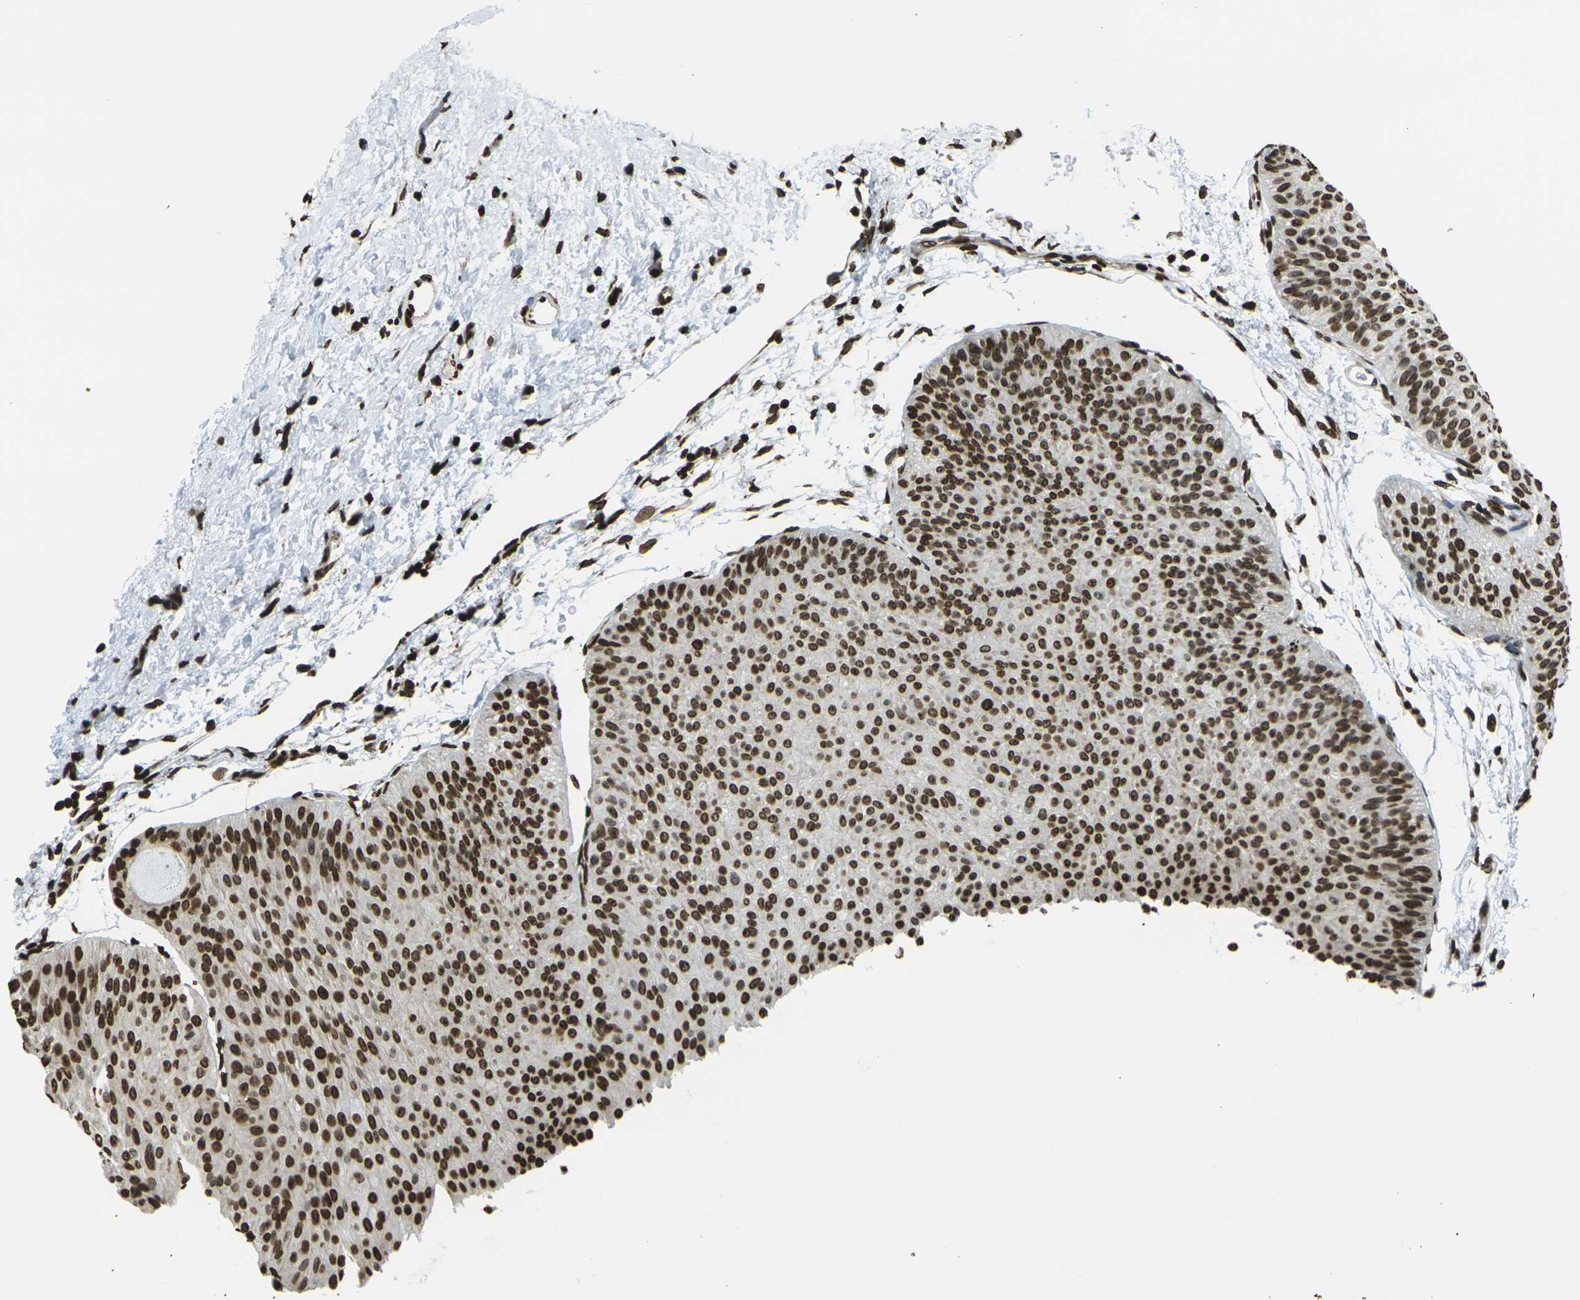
{"staining": {"intensity": "strong", "quantity": ">75%", "location": "nuclear"}, "tissue": "urothelial cancer", "cell_type": "Tumor cells", "image_type": "cancer", "snomed": [{"axis": "morphology", "description": "Urothelial carcinoma, Low grade"}, {"axis": "topography", "description": "Urinary bladder"}], "caption": "Approximately >75% of tumor cells in urothelial carcinoma (low-grade) exhibit strong nuclear protein expression as visualized by brown immunohistochemical staining.", "gene": "H1-2", "patient": {"sex": "female", "age": 60}}